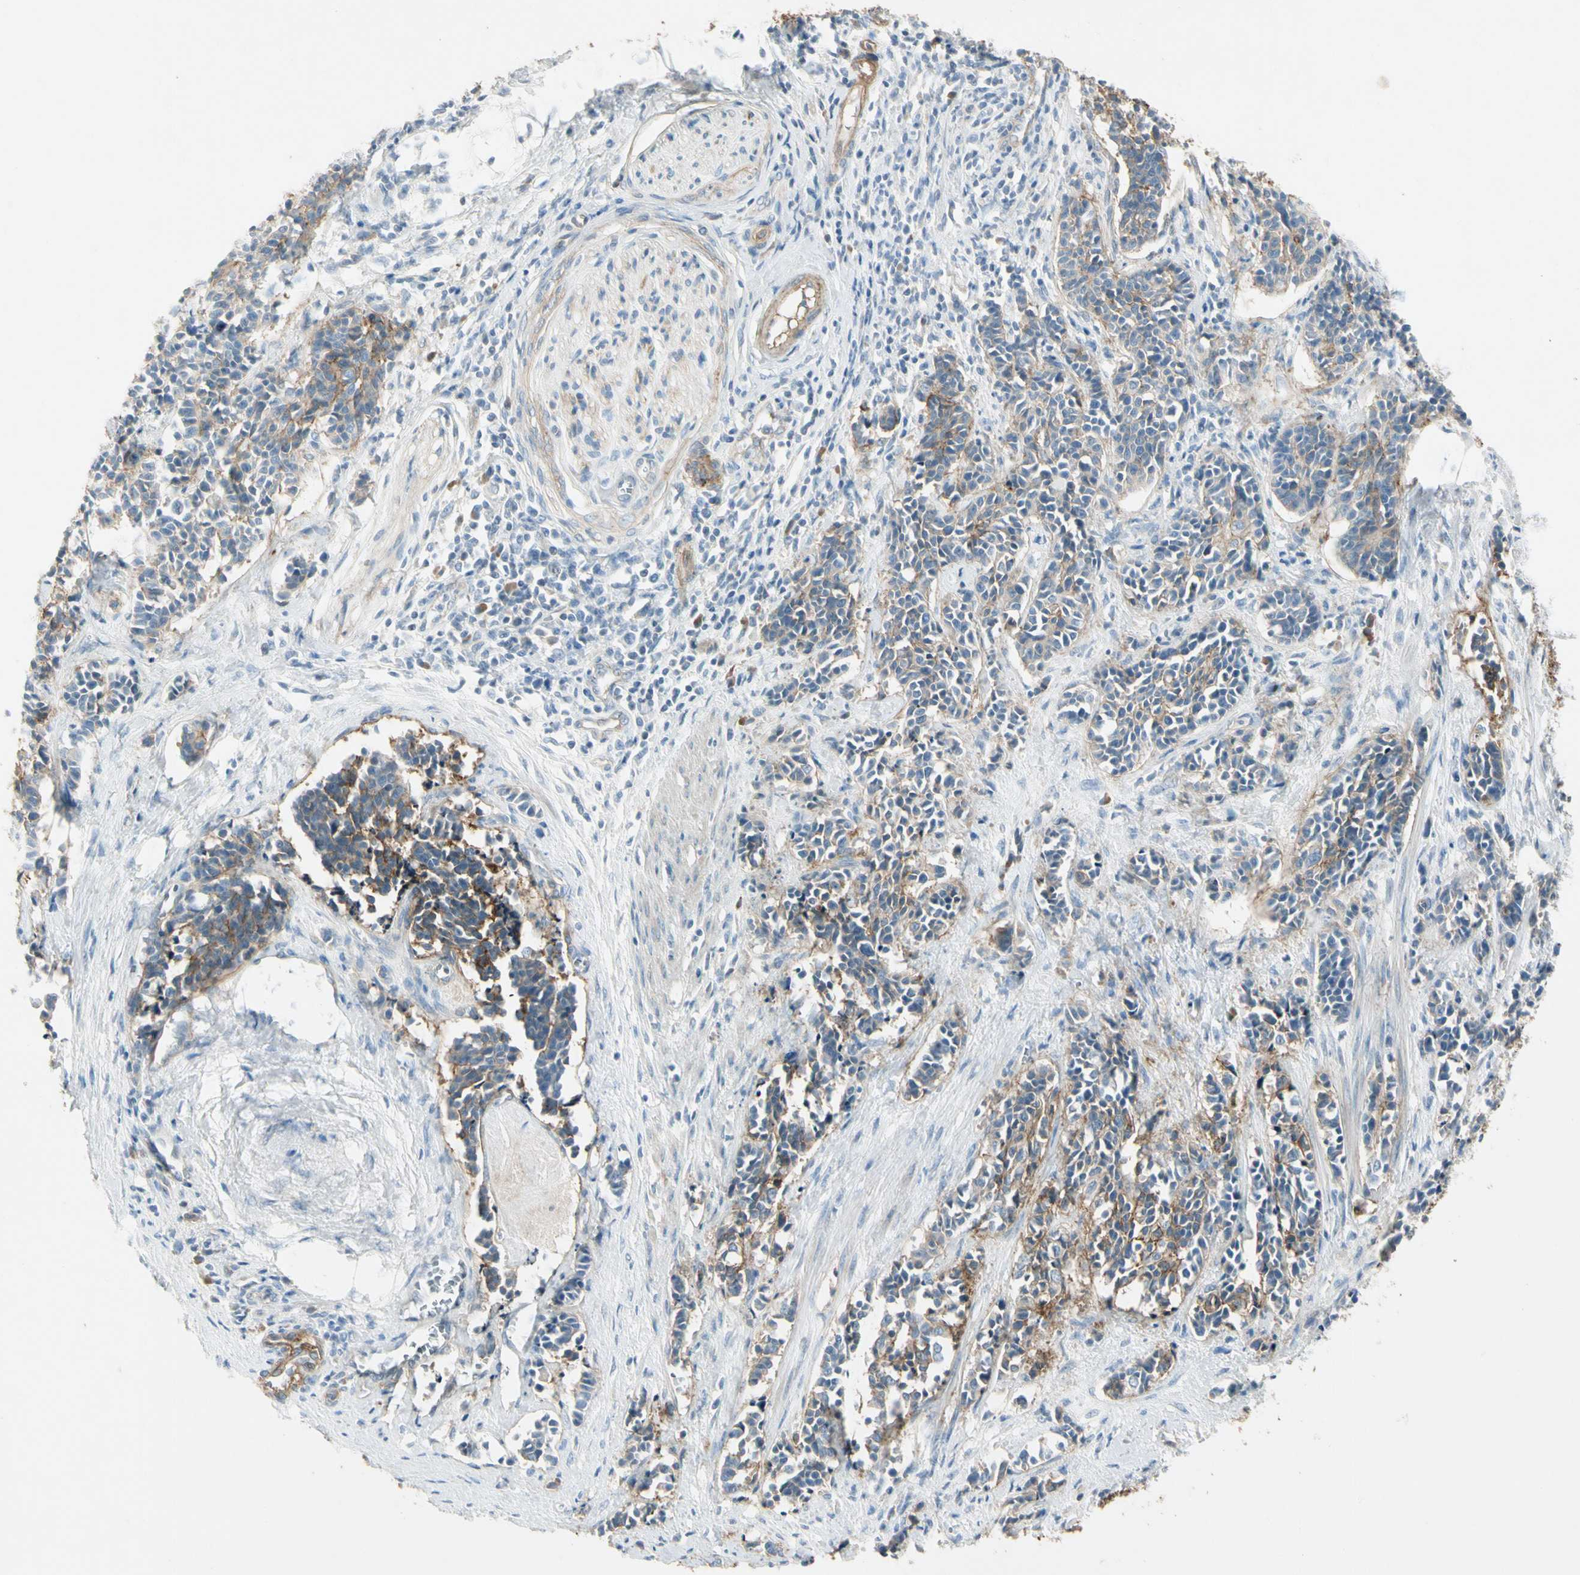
{"staining": {"intensity": "moderate", "quantity": "25%-75%", "location": "cytoplasmic/membranous"}, "tissue": "cervical cancer", "cell_type": "Tumor cells", "image_type": "cancer", "snomed": [{"axis": "morphology", "description": "Squamous cell carcinoma, NOS"}, {"axis": "topography", "description": "Cervix"}], "caption": "This is an image of immunohistochemistry staining of cervical squamous cell carcinoma, which shows moderate positivity in the cytoplasmic/membranous of tumor cells.", "gene": "ITGA3", "patient": {"sex": "female", "age": 35}}